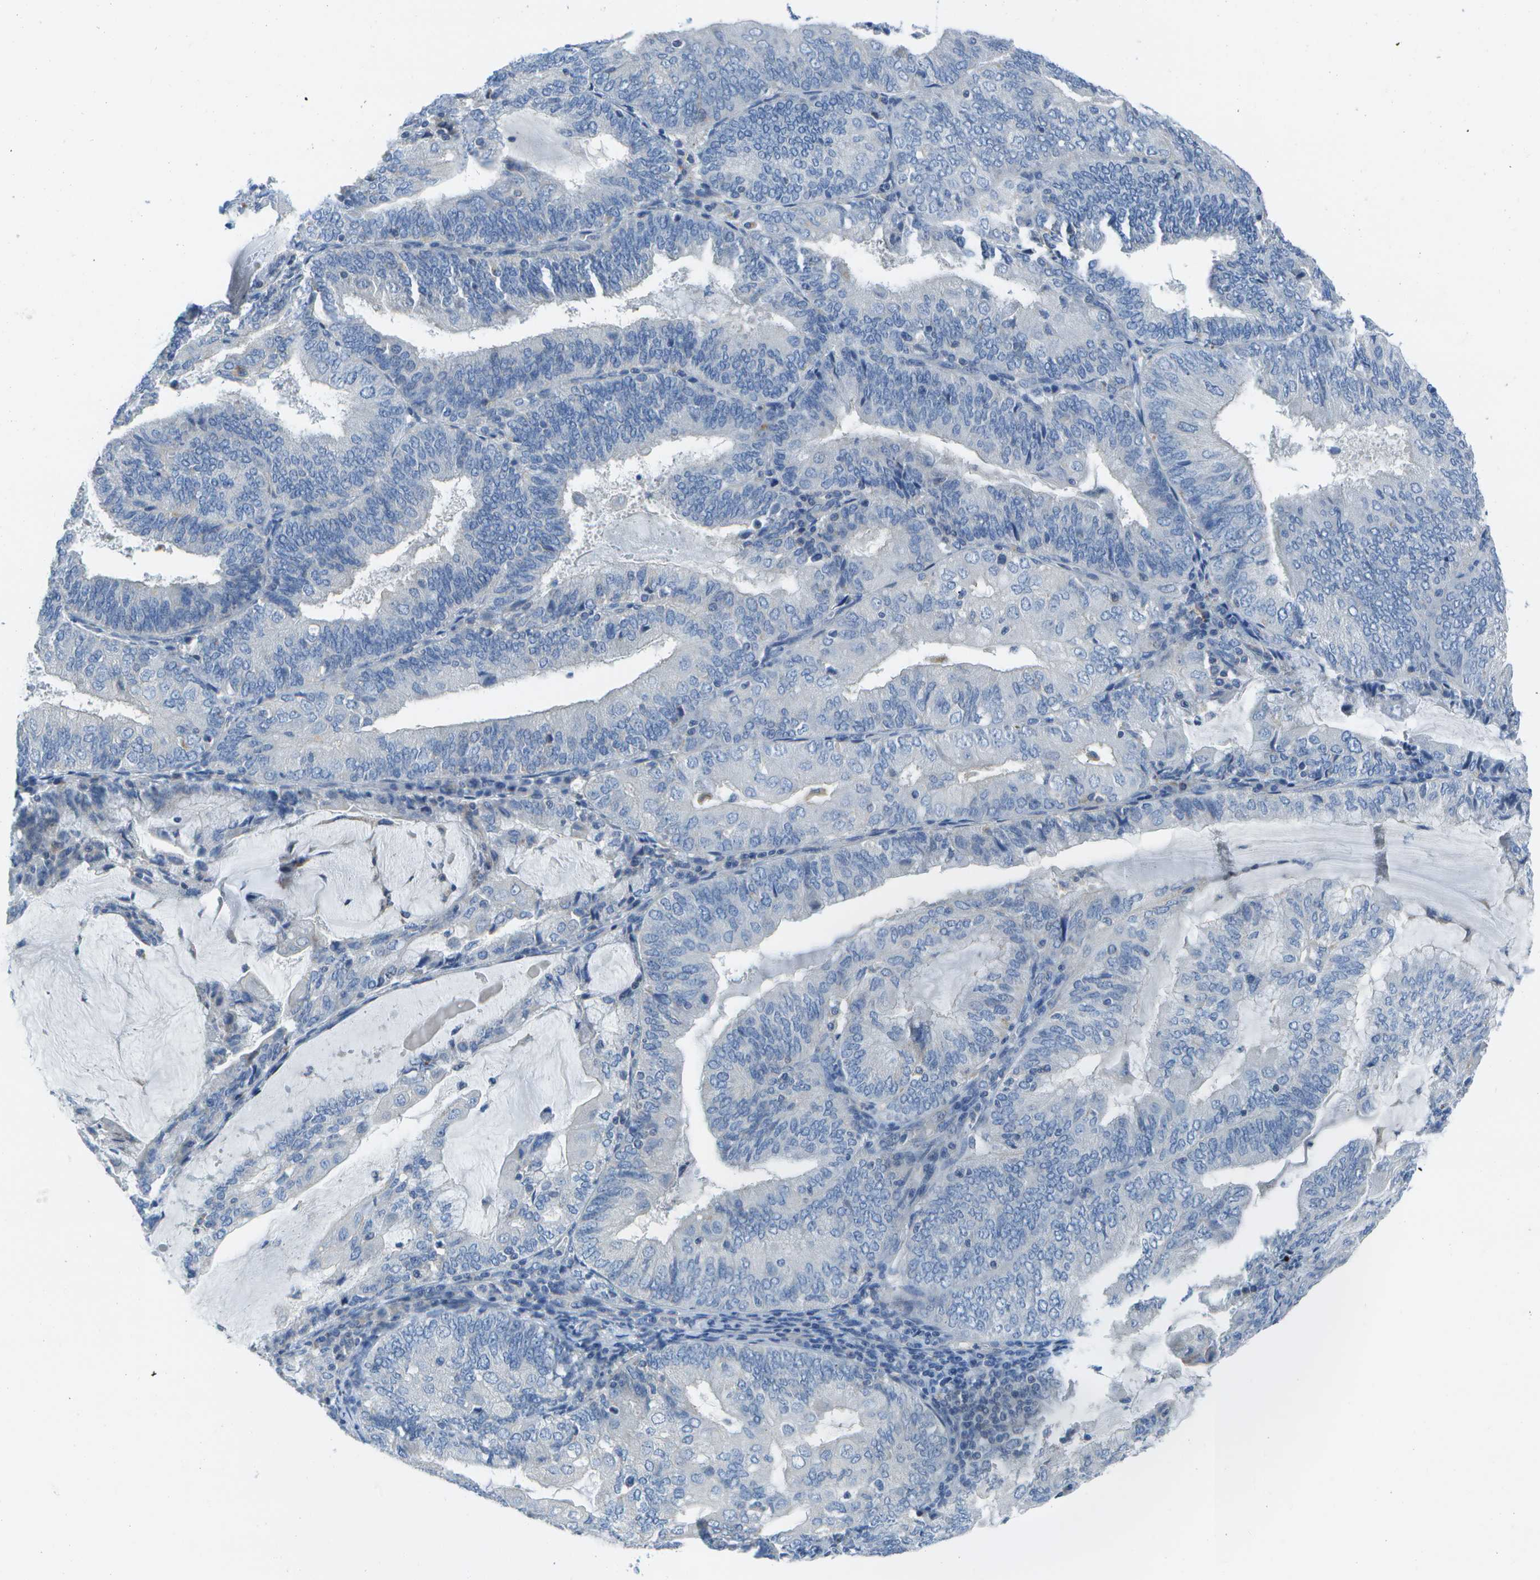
{"staining": {"intensity": "negative", "quantity": "none", "location": "none"}, "tissue": "endometrial cancer", "cell_type": "Tumor cells", "image_type": "cancer", "snomed": [{"axis": "morphology", "description": "Adenocarcinoma, NOS"}, {"axis": "topography", "description": "Endometrium"}], "caption": "An image of endometrial adenocarcinoma stained for a protein shows no brown staining in tumor cells.", "gene": "DCT", "patient": {"sex": "female", "age": 81}}